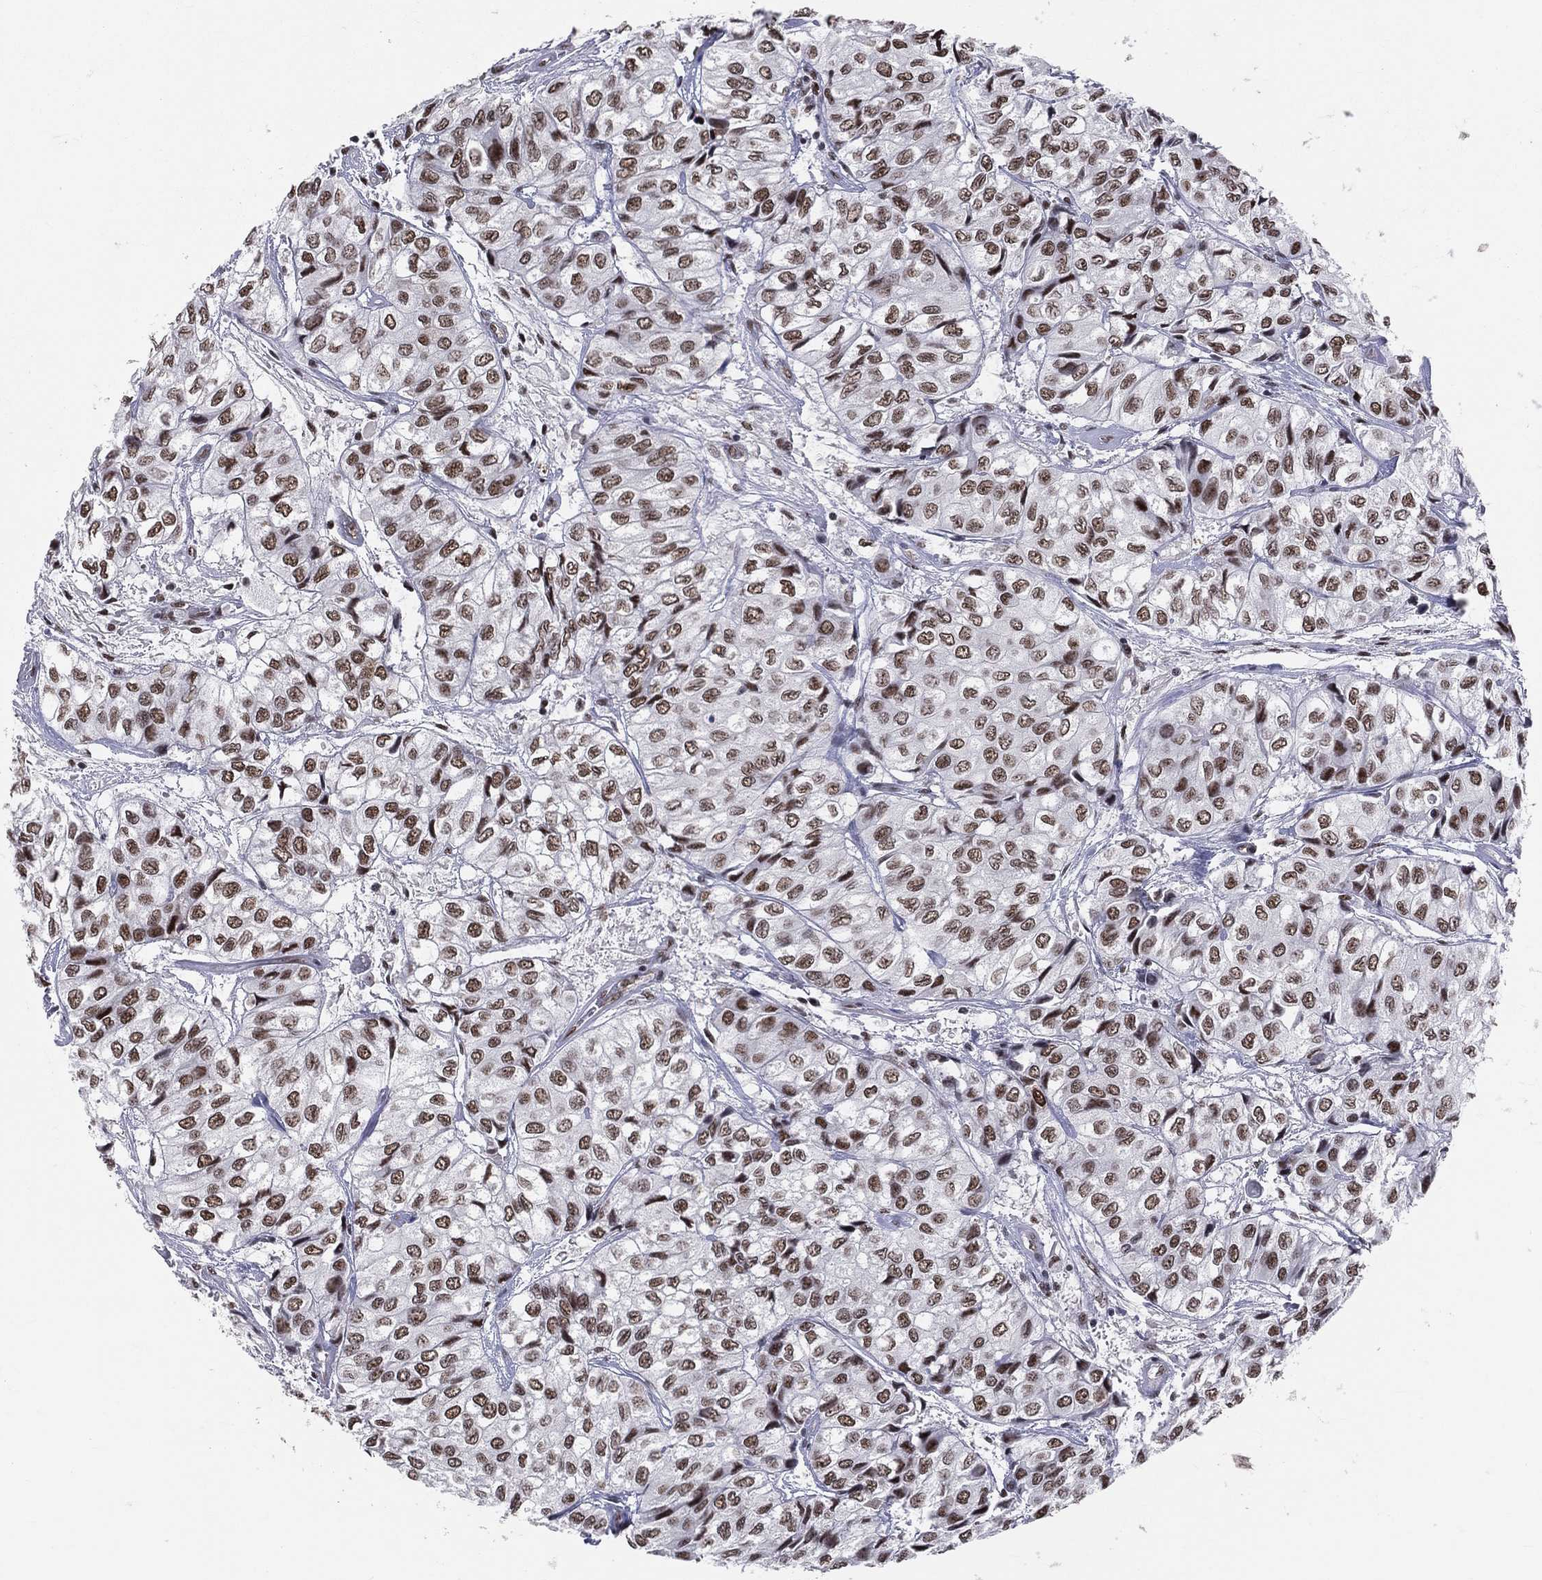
{"staining": {"intensity": "strong", "quantity": ">75%", "location": "nuclear"}, "tissue": "urothelial cancer", "cell_type": "Tumor cells", "image_type": "cancer", "snomed": [{"axis": "morphology", "description": "Urothelial carcinoma, High grade"}, {"axis": "topography", "description": "Urinary bladder"}], "caption": "This is a micrograph of IHC staining of high-grade urothelial carcinoma, which shows strong expression in the nuclear of tumor cells.", "gene": "CDK7", "patient": {"sex": "male", "age": 73}}